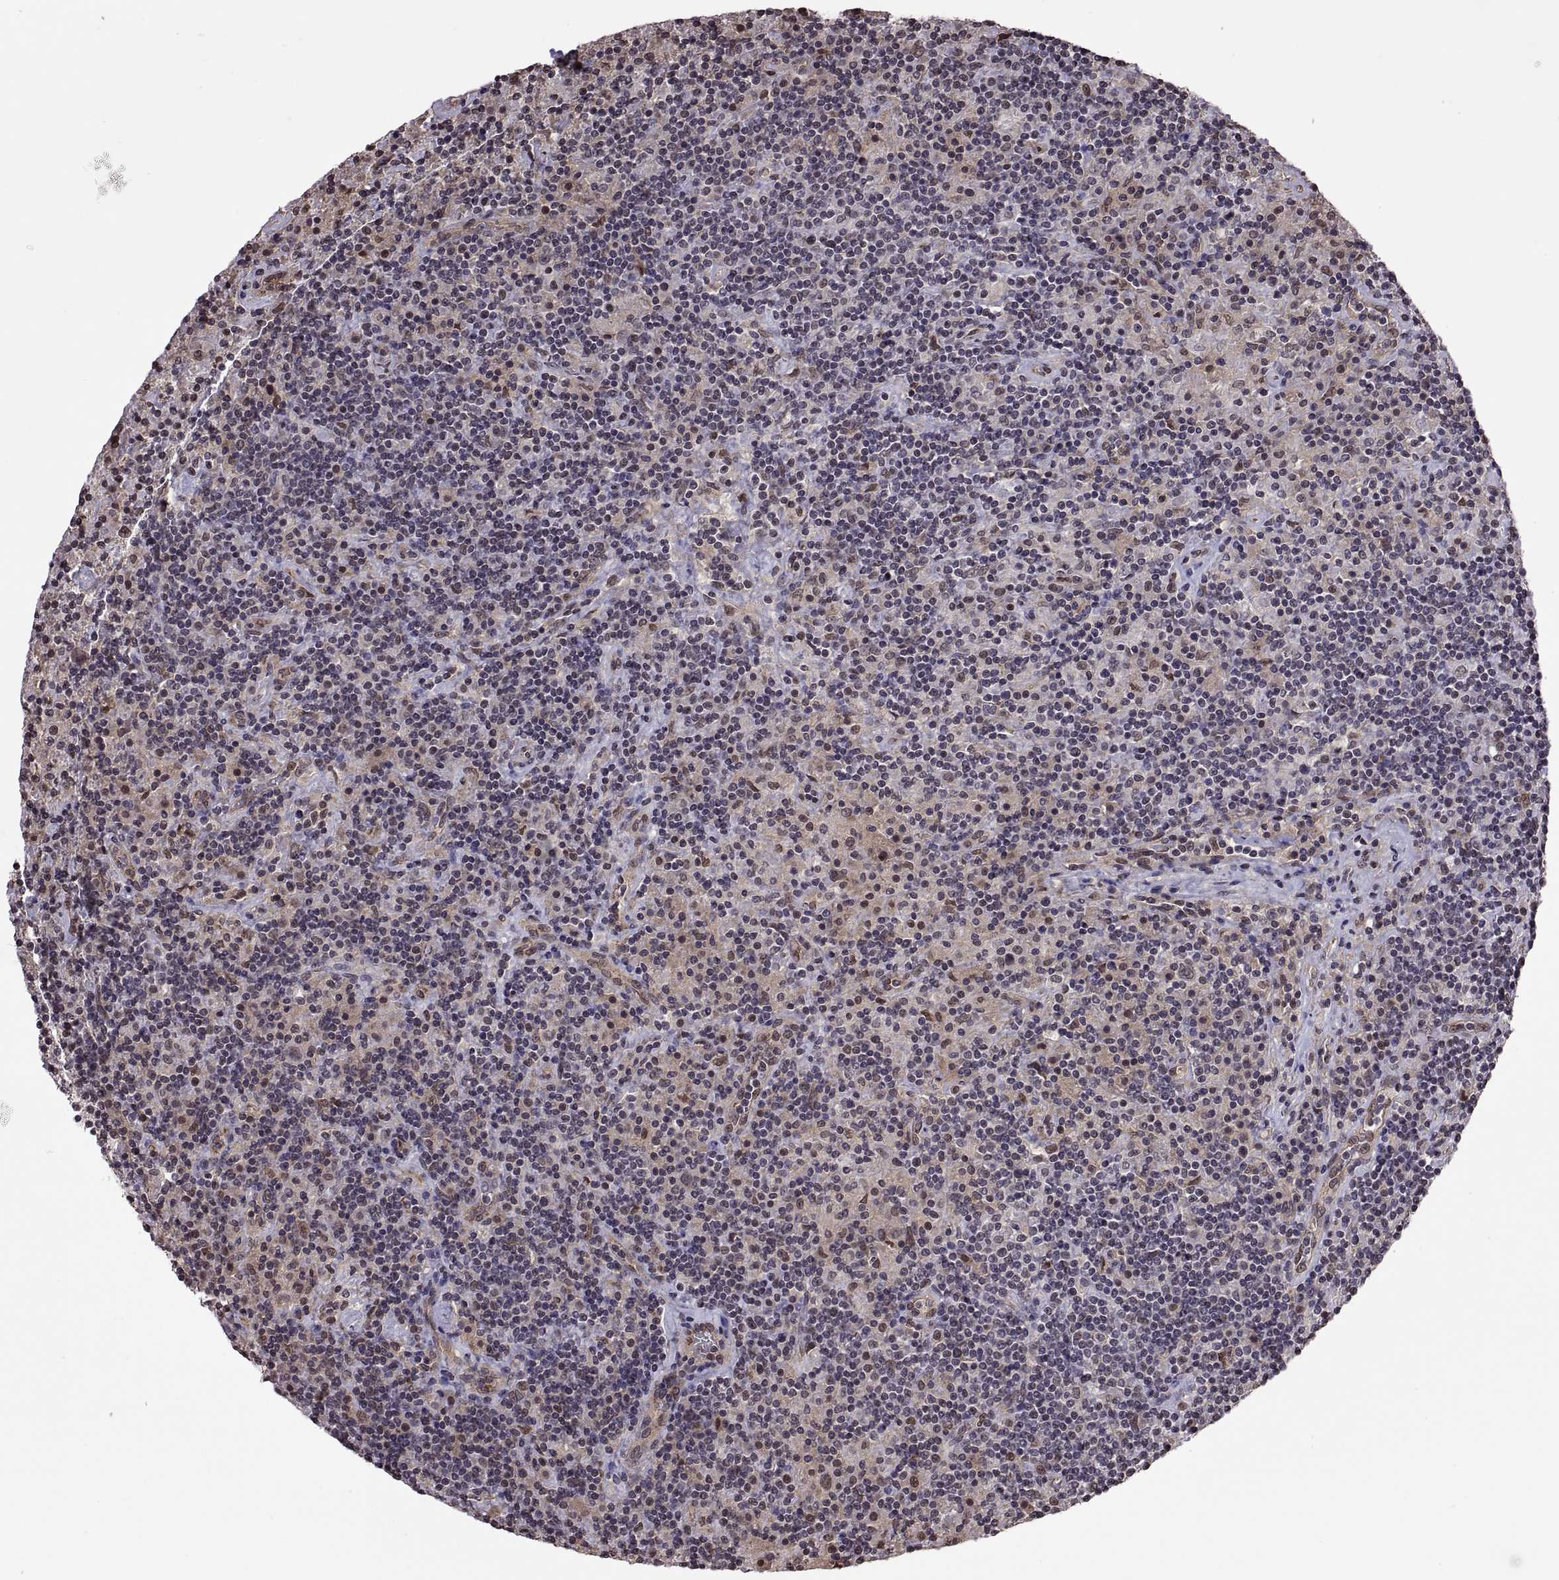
{"staining": {"intensity": "negative", "quantity": "none", "location": "none"}, "tissue": "lymphoma", "cell_type": "Tumor cells", "image_type": "cancer", "snomed": [{"axis": "morphology", "description": "Hodgkin's disease, NOS"}, {"axis": "topography", "description": "Lymph node"}], "caption": "Lymphoma was stained to show a protein in brown. There is no significant staining in tumor cells.", "gene": "ARRB1", "patient": {"sex": "male", "age": 70}}